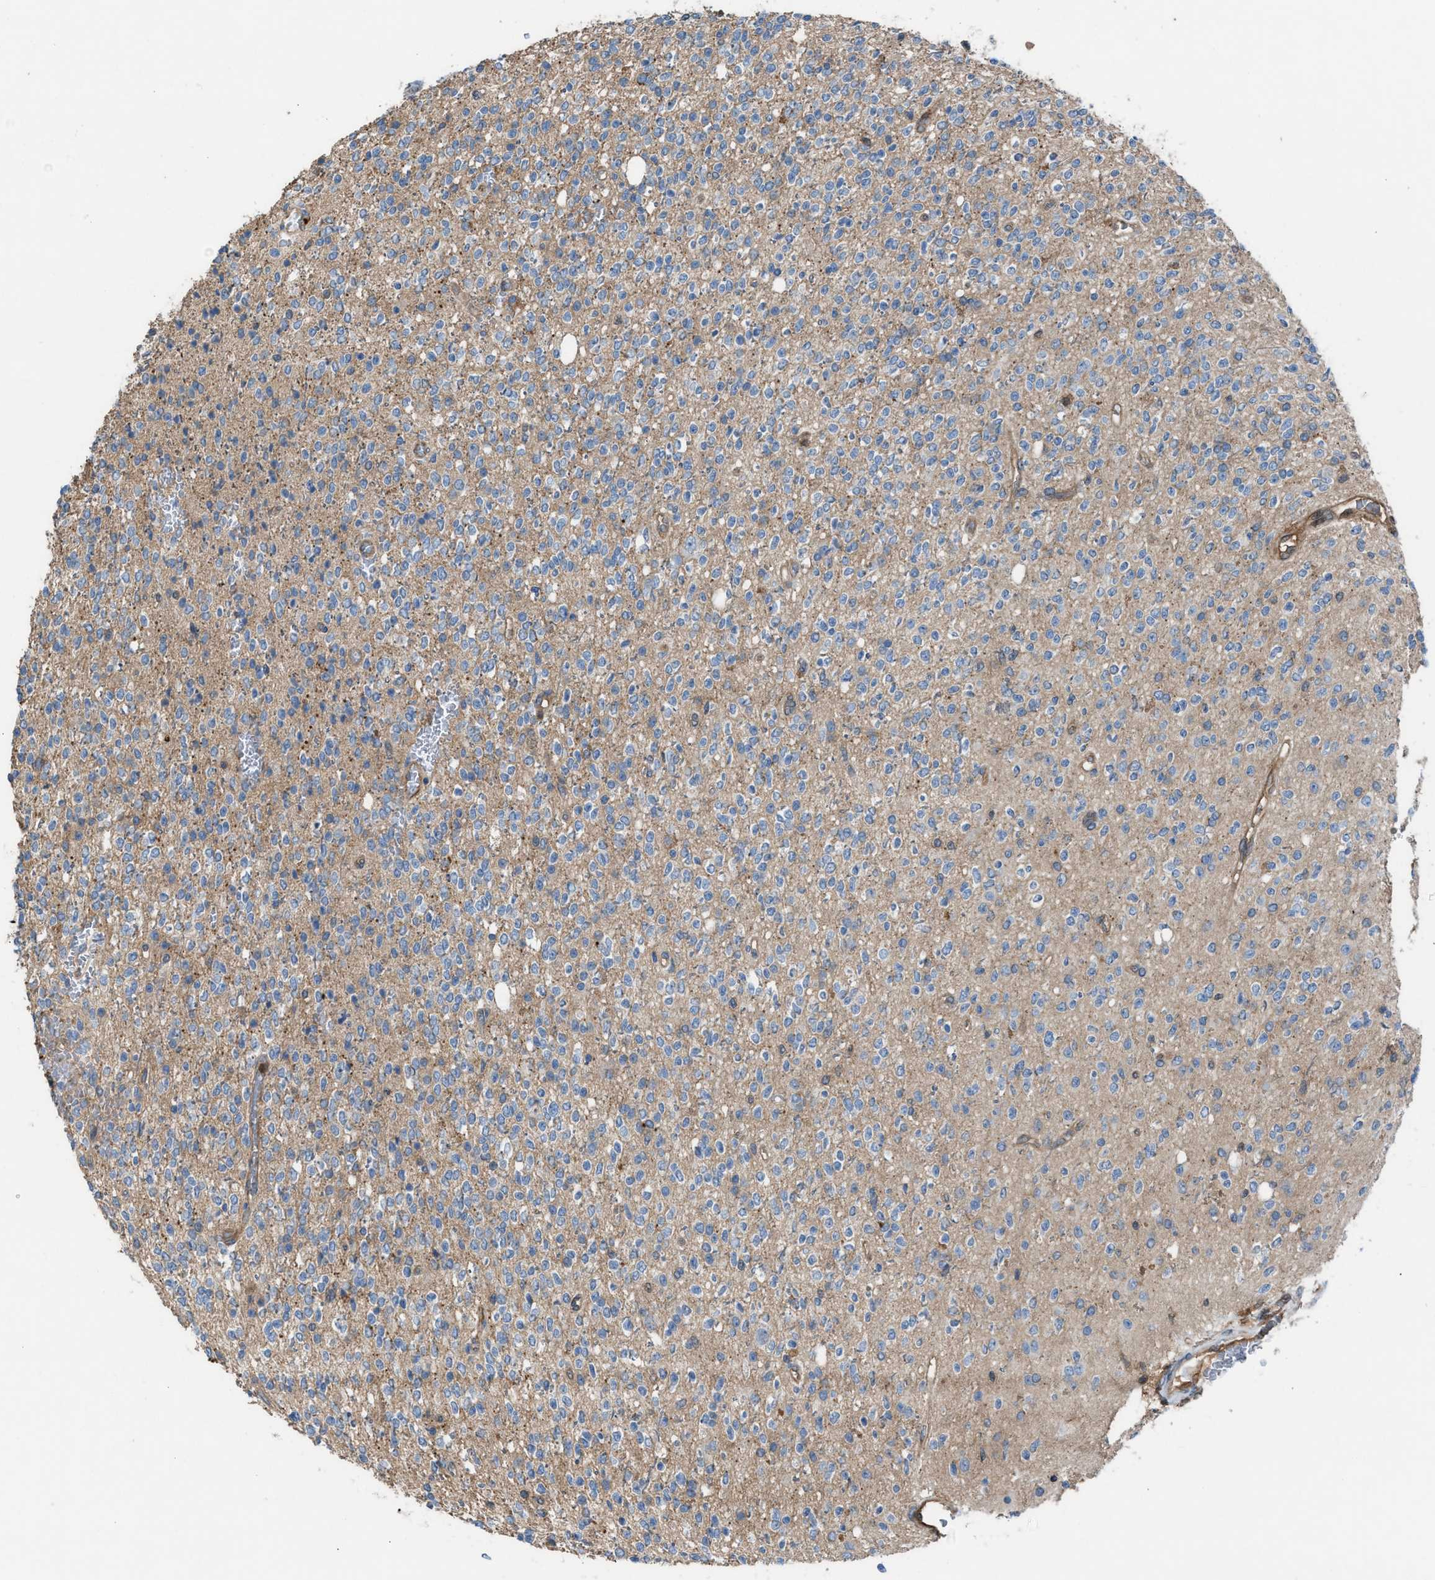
{"staining": {"intensity": "weak", "quantity": "25%-75%", "location": "cytoplasmic/membranous"}, "tissue": "glioma", "cell_type": "Tumor cells", "image_type": "cancer", "snomed": [{"axis": "morphology", "description": "Glioma, malignant, High grade"}, {"axis": "topography", "description": "Brain"}], "caption": "Human malignant glioma (high-grade) stained for a protein (brown) reveals weak cytoplasmic/membranous positive staining in about 25%-75% of tumor cells.", "gene": "TPK1", "patient": {"sex": "male", "age": 34}}